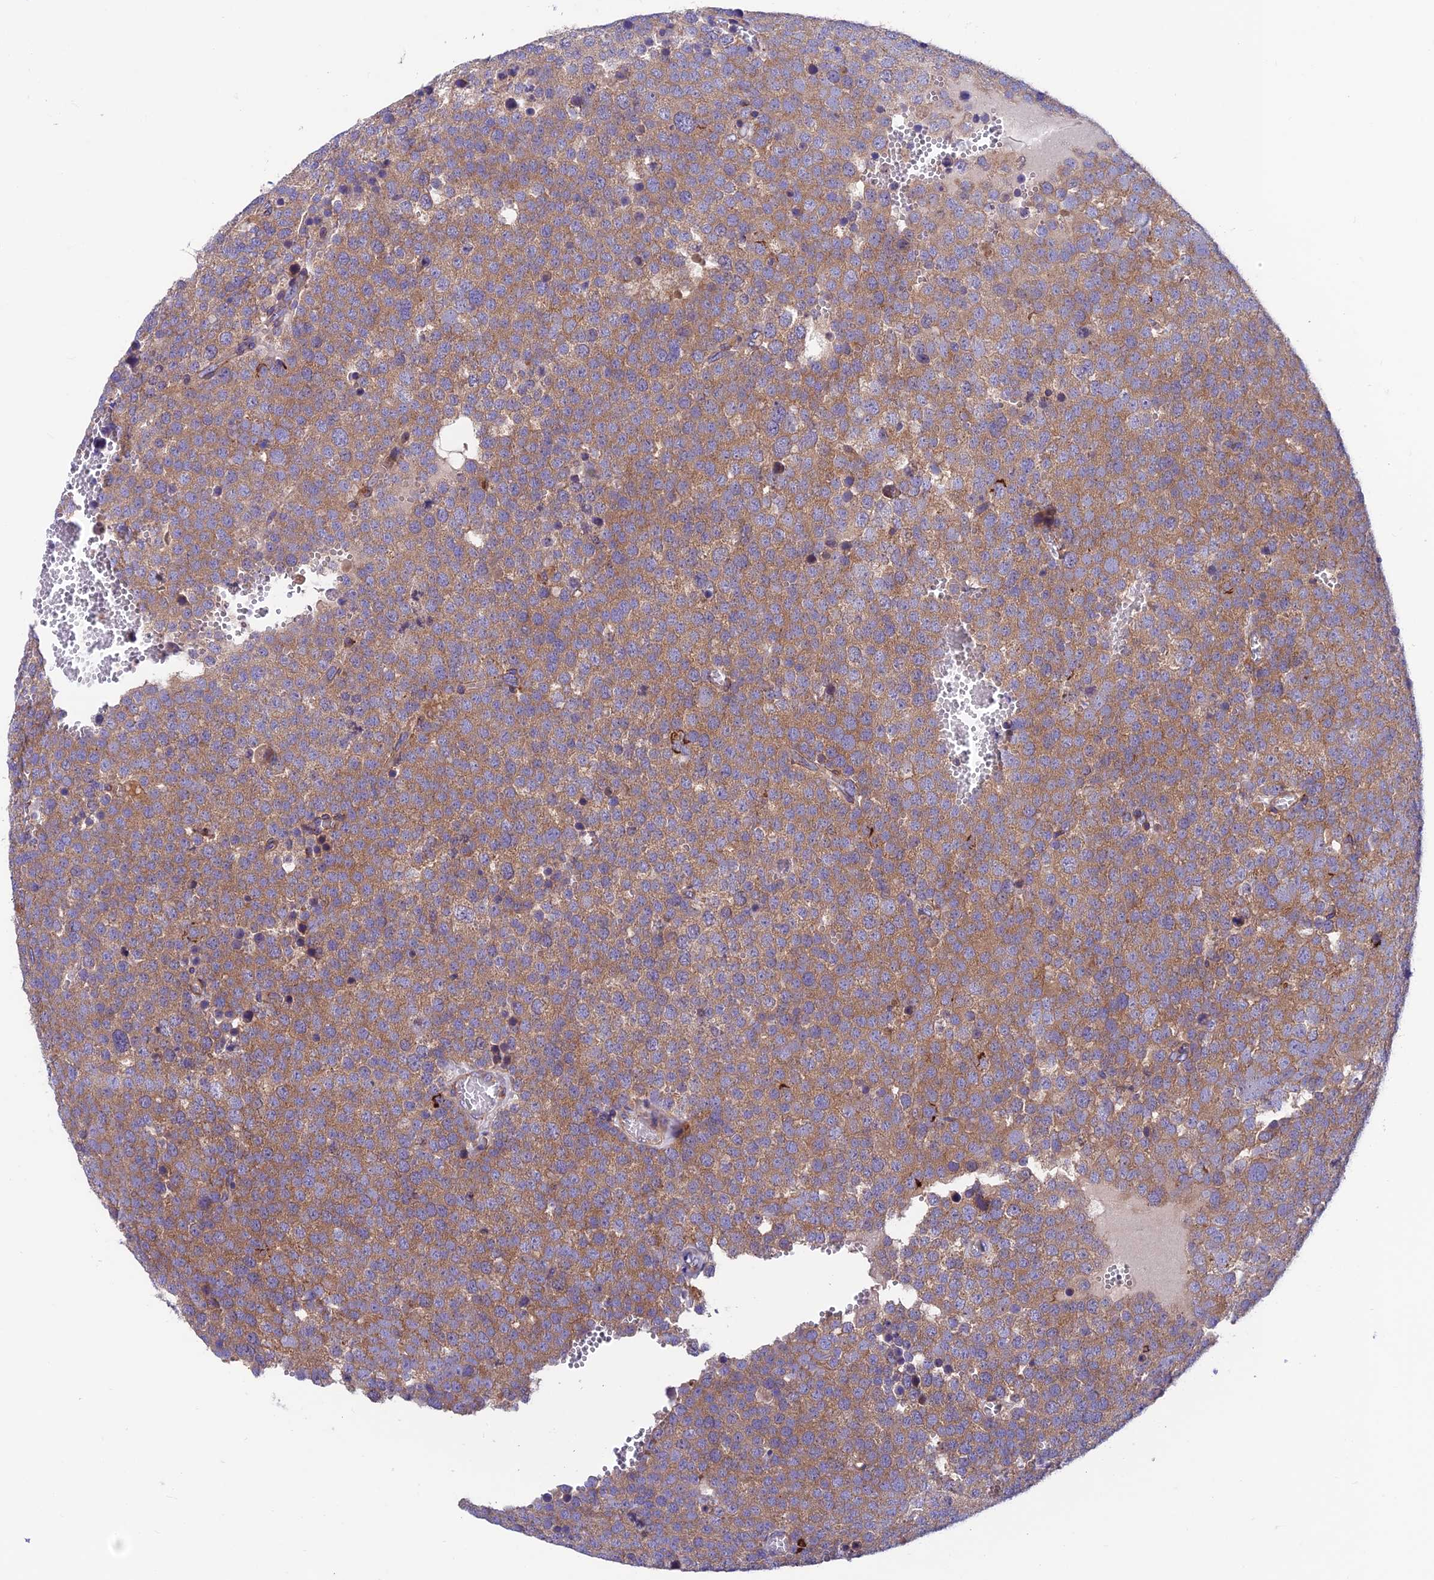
{"staining": {"intensity": "moderate", "quantity": ">75%", "location": "cytoplasmic/membranous"}, "tissue": "testis cancer", "cell_type": "Tumor cells", "image_type": "cancer", "snomed": [{"axis": "morphology", "description": "Normal tissue, NOS"}, {"axis": "morphology", "description": "Seminoma, NOS"}, {"axis": "topography", "description": "Testis"}], "caption": "Testis cancer (seminoma) stained with DAB (3,3'-diaminobenzidine) immunohistochemistry displays medium levels of moderate cytoplasmic/membranous positivity in approximately >75% of tumor cells. Immunohistochemistry stains the protein in brown and the nuclei are stained blue.", "gene": "VPS16", "patient": {"sex": "male", "age": 71}}